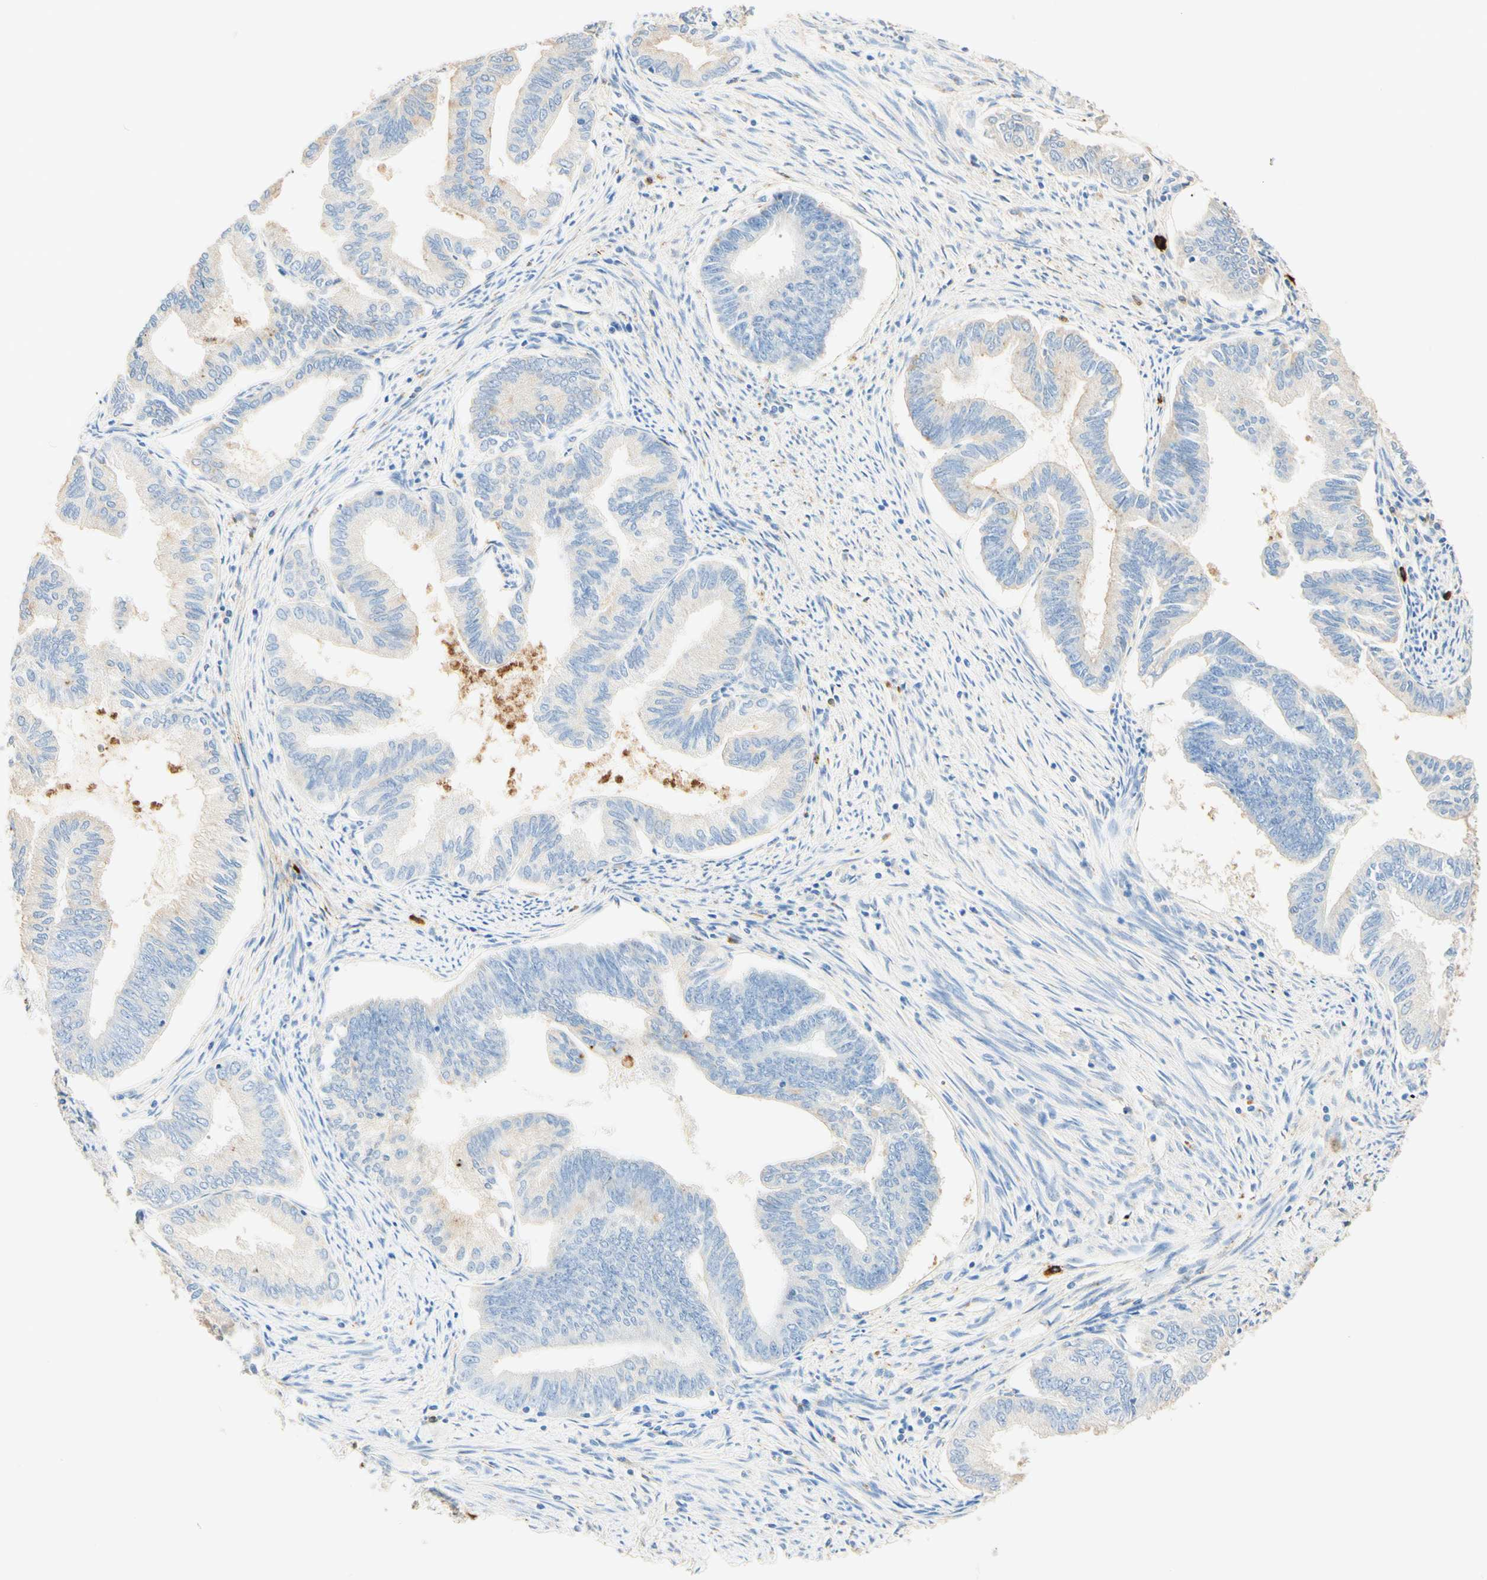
{"staining": {"intensity": "negative", "quantity": "none", "location": "none"}, "tissue": "endometrial cancer", "cell_type": "Tumor cells", "image_type": "cancer", "snomed": [{"axis": "morphology", "description": "Adenocarcinoma, NOS"}, {"axis": "topography", "description": "Endometrium"}], "caption": "Immunohistochemistry micrograph of human endometrial cancer stained for a protein (brown), which reveals no positivity in tumor cells.", "gene": "CD63", "patient": {"sex": "female", "age": 86}}